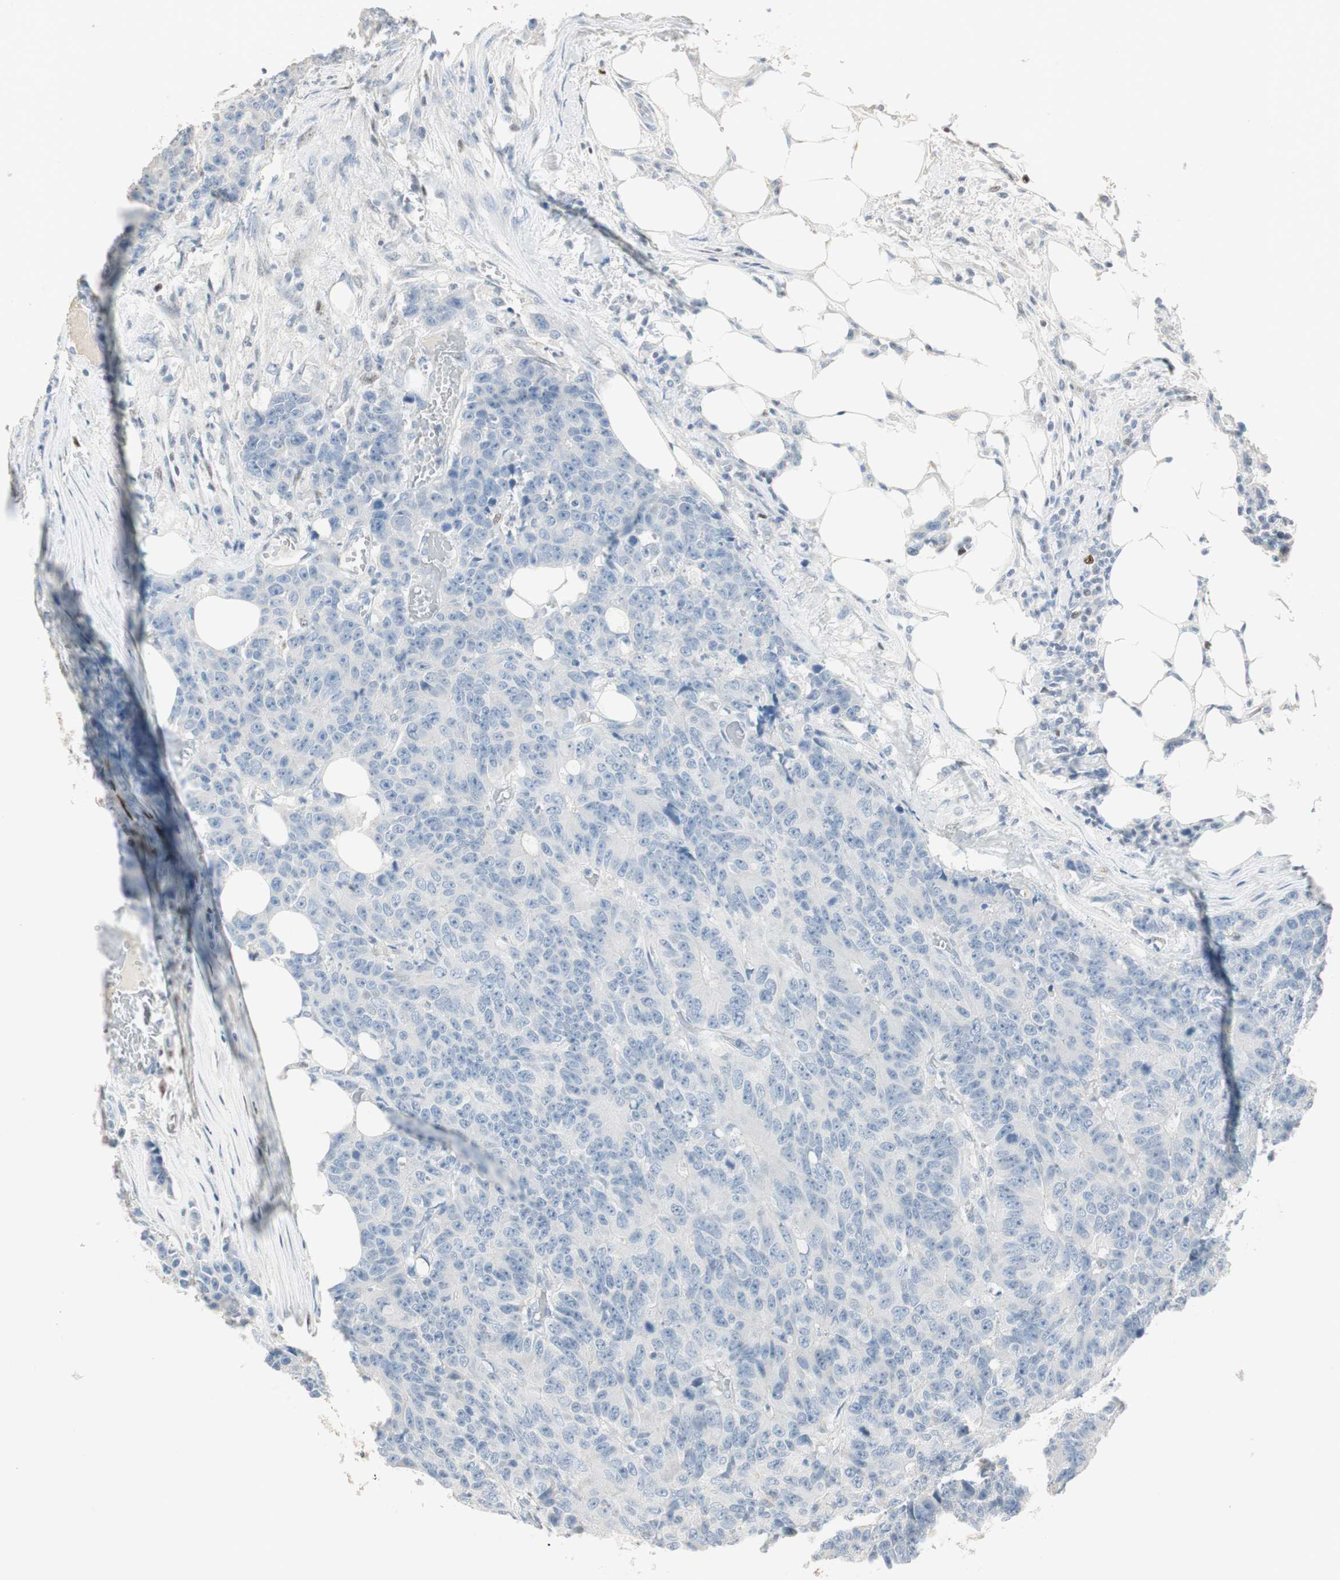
{"staining": {"intensity": "negative", "quantity": "none", "location": "none"}, "tissue": "colorectal cancer", "cell_type": "Tumor cells", "image_type": "cancer", "snomed": [{"axis": "morphology", "description": "Adenocarcinoma, NOS"}, {"axis": "topography", "description": "Colon"}], "caption": "A photomicrograph of colorectal cancer (adenocarcinoma) stained for a protein reveals no brown staining in tumor cells.", "gene": "RUNX2", "patient": {"sex": "female", "age": 86}}